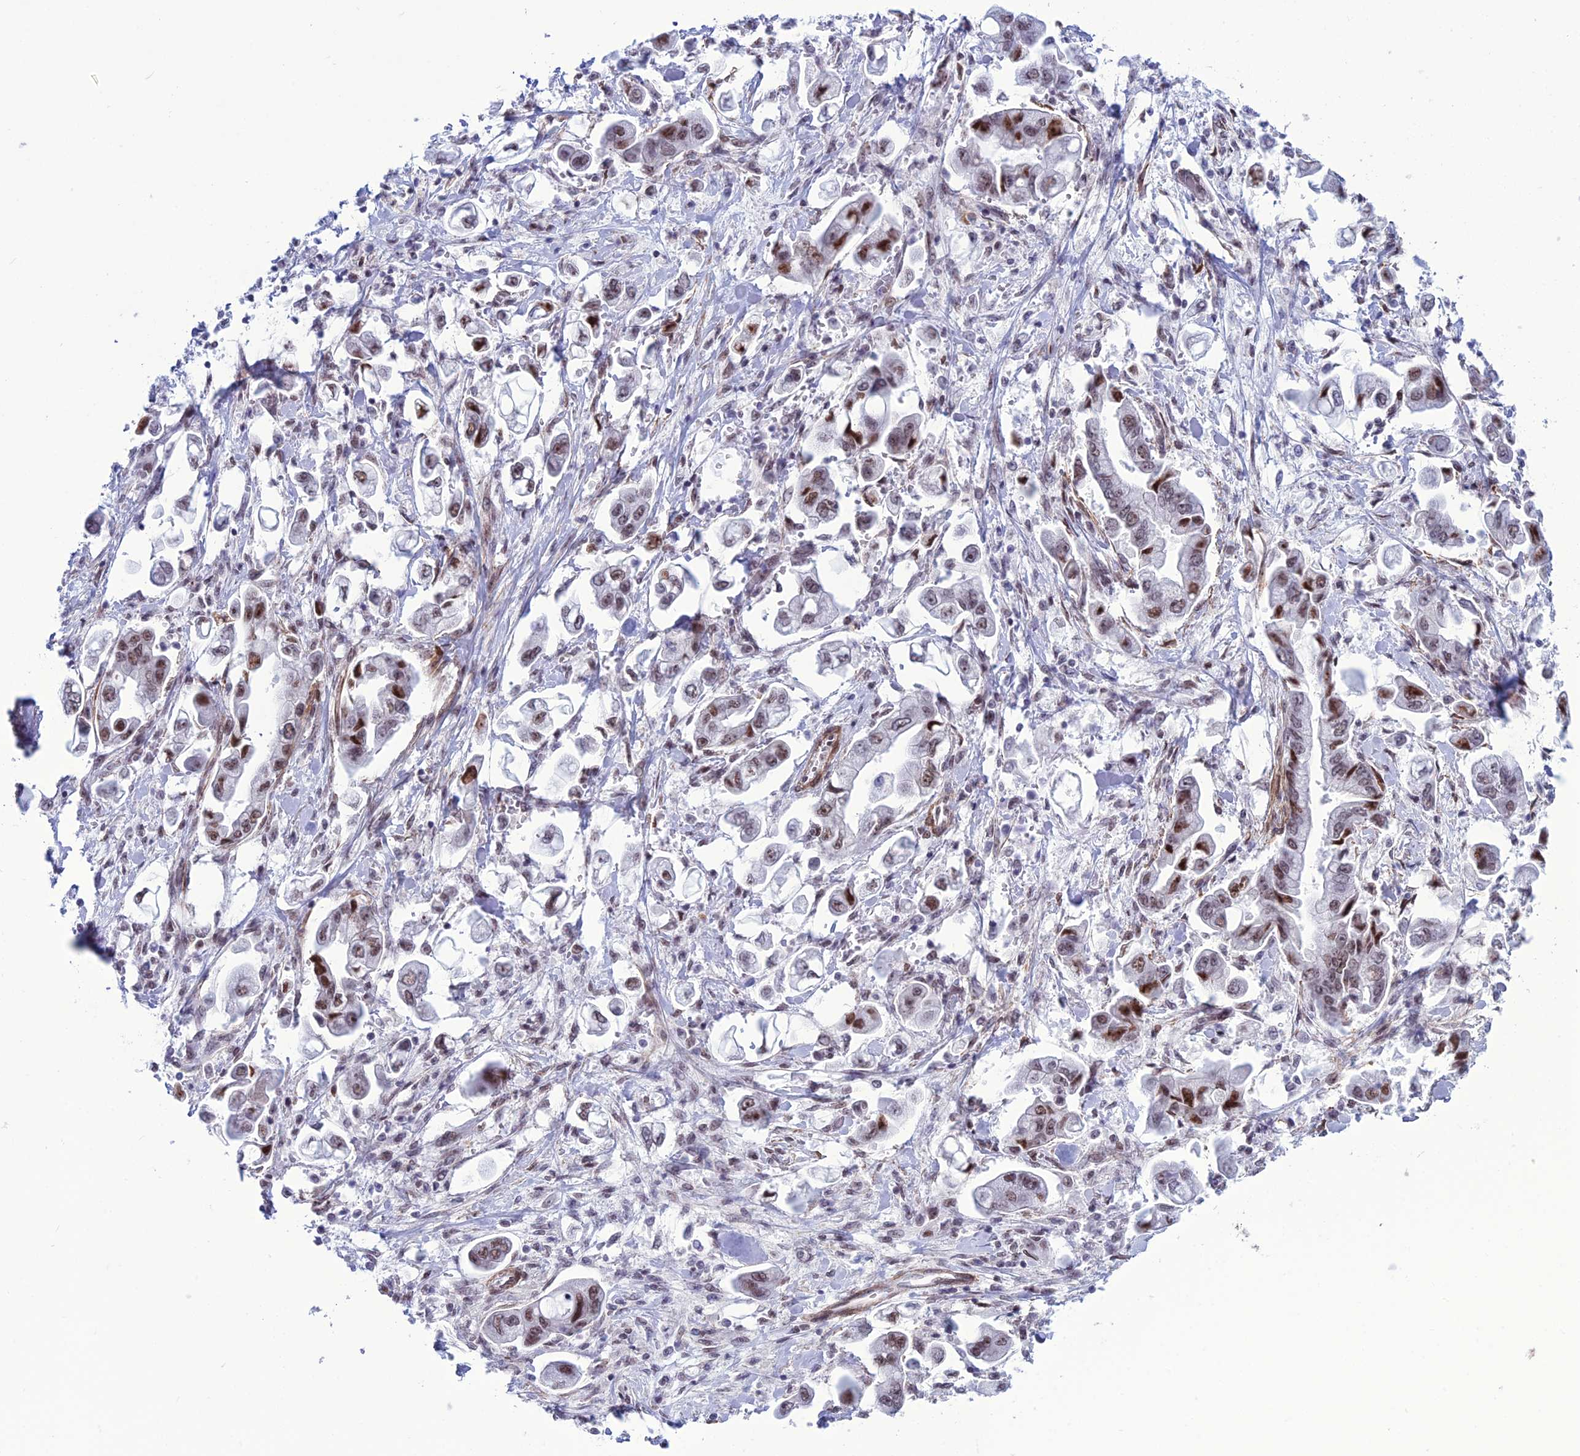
{"staining": {"intensity": "moderate", "quantity": ">75%", "location": "nuclear"}, "tissue": "stomach cancer", "cell_type": "Tumor cells", "image_type": "cancer", "snomed": [{"axis": "morphology", "description": "Adenocarcinoma, NOS"}, {"axis": "topography", "description": "Stomach"}], "caption": "Stomach adenocarcinoma stained with immunohistochemistry shows moderate nuclear expression in about >75% of tumor cells.", "gene": "U2AF1", "patient": {"sex": "male", "age": 62}}